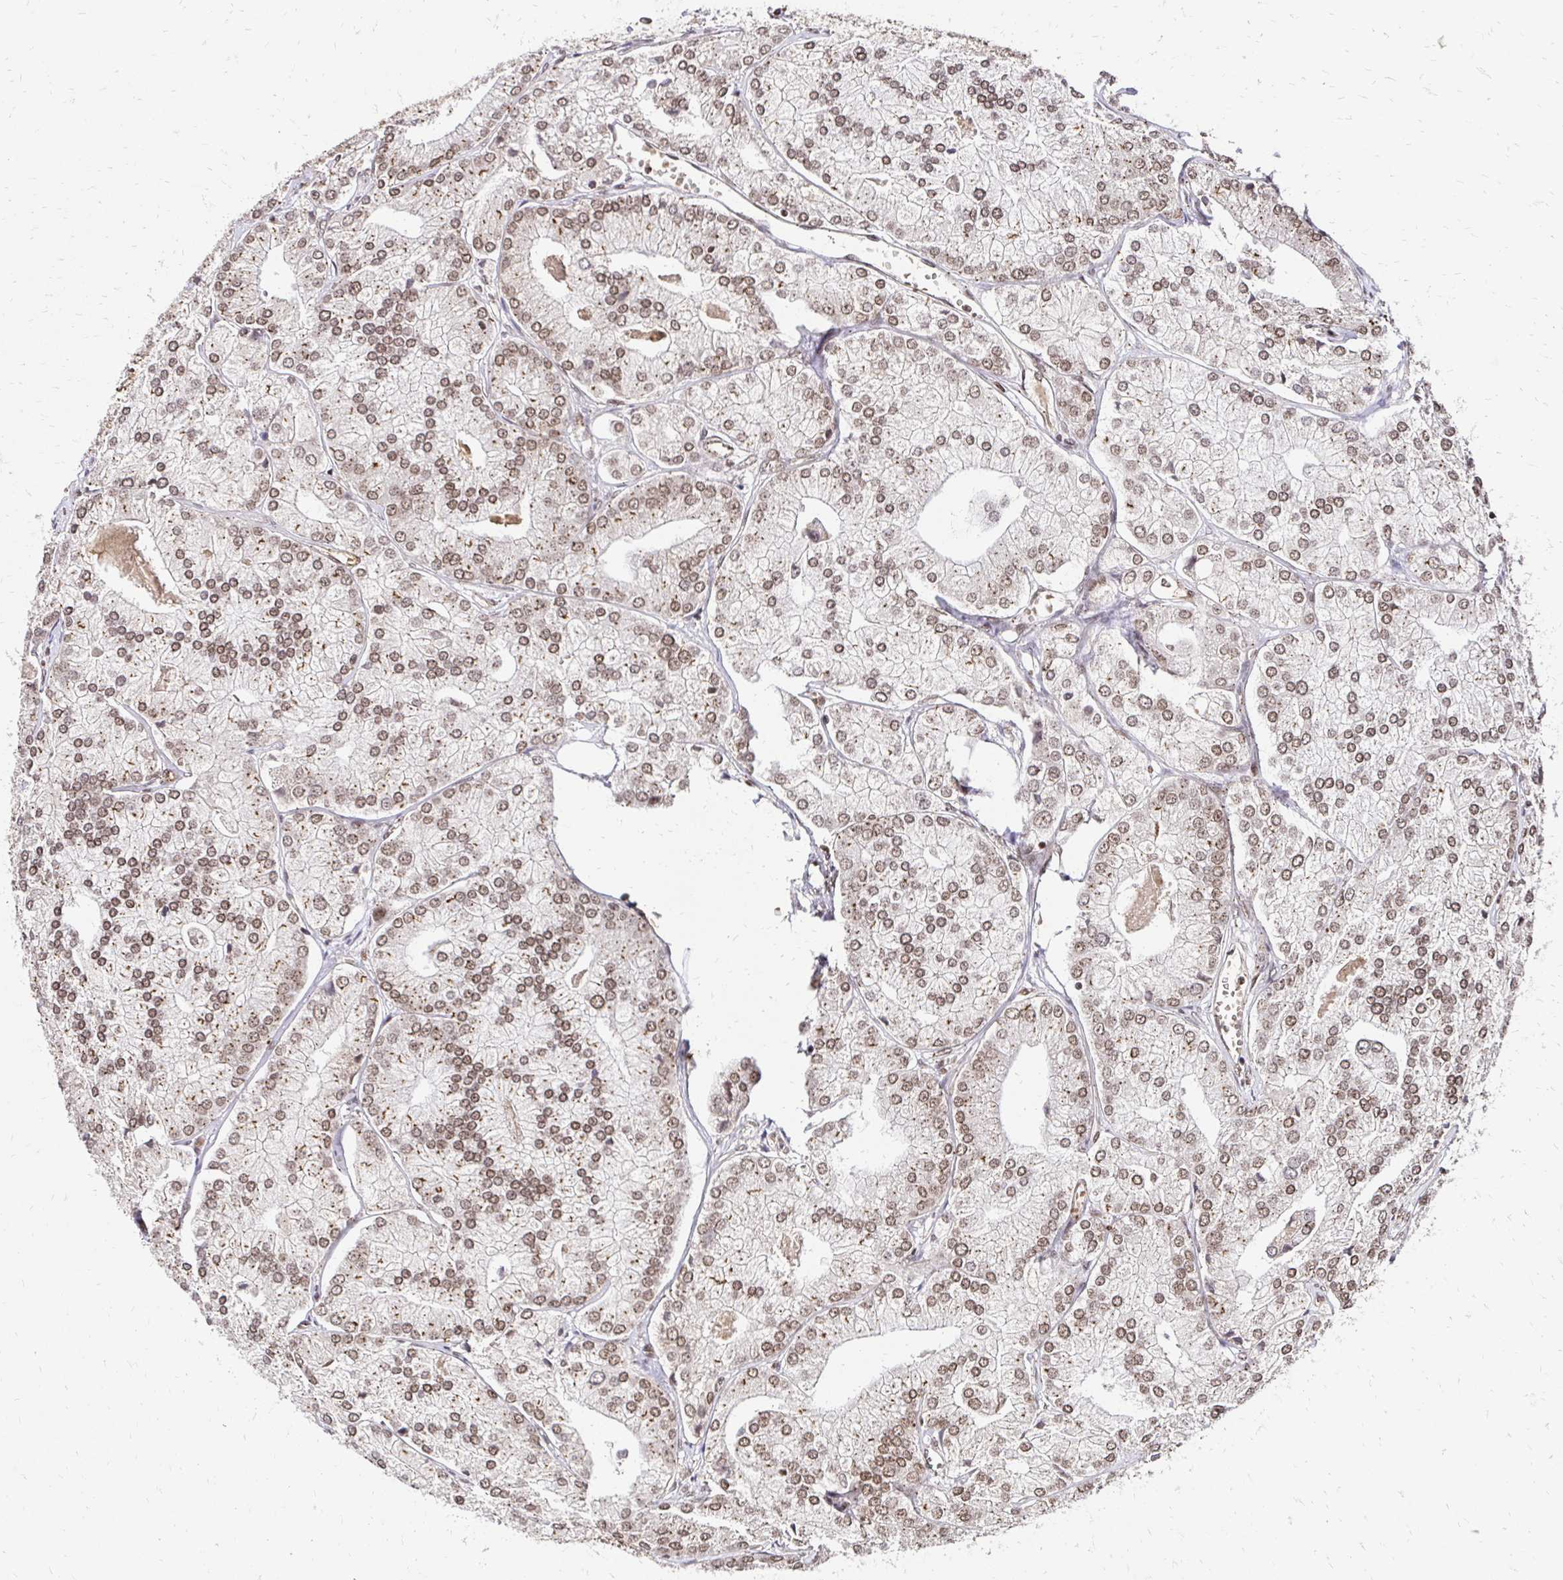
{"staining": {"intensity": "moderate", "quantity": ">75%", "location": "cytoplasmic/membranous,nuclear"}, "tissue": "prostate cancer", "cell_type": "Tumor cells", "image_type": "cancer", "snomed": [{"axis": "morphology", "description": "Adenocarcinoma, High grade"}, {"axis": "topography", "description": "Prostate"}], "caption": "Immunohistochemical staining of human prostate high-grade adenocarcinoma shows medium levels of moderate cytoplasmic/membranous and nuclear positivity in about >75% of tumor cells.", "gene": "GLYR1", "patient": {"sex": "male", "age": 61}}